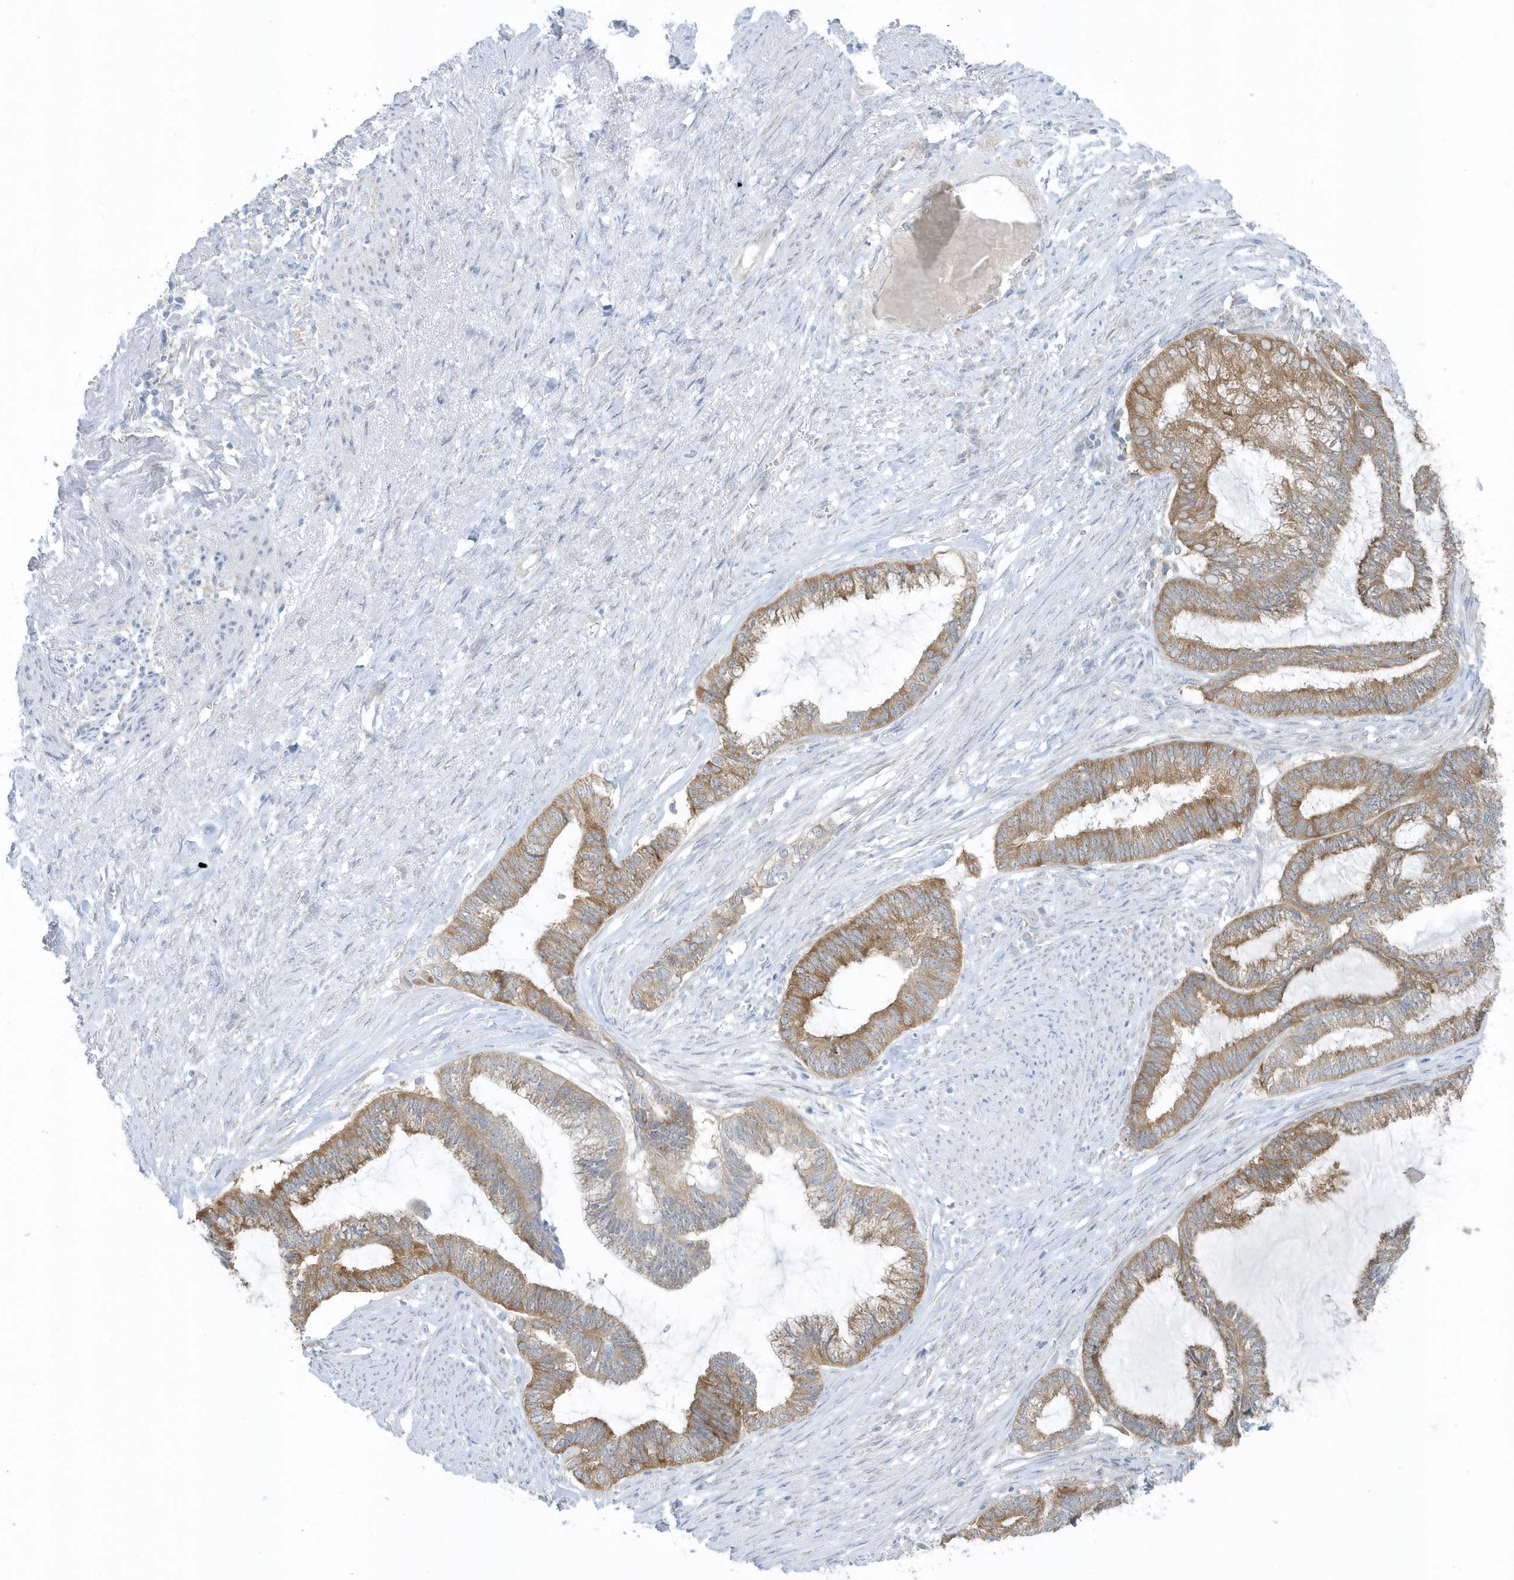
{"staining": {"intensity": "moderate", "quantity": "25%-75%", "location": "cytoplasmic/membranous"}, "tissue": "endometrial cancer", "cell_type": "Tumor cells", "image_type": "cancer", "snomed": [{"axis": "morphology", "description": "Adenocarcinoma, NOS"}, {"axis": "topography", "description": "Endometrium"}], "caption": "Endometrial cancer (adenocarcinoma) stained with a protein marker shows moderate staining in tumor cells.", "gene": "SCN3A", "patient": {"sex": "female", "age": 86}}